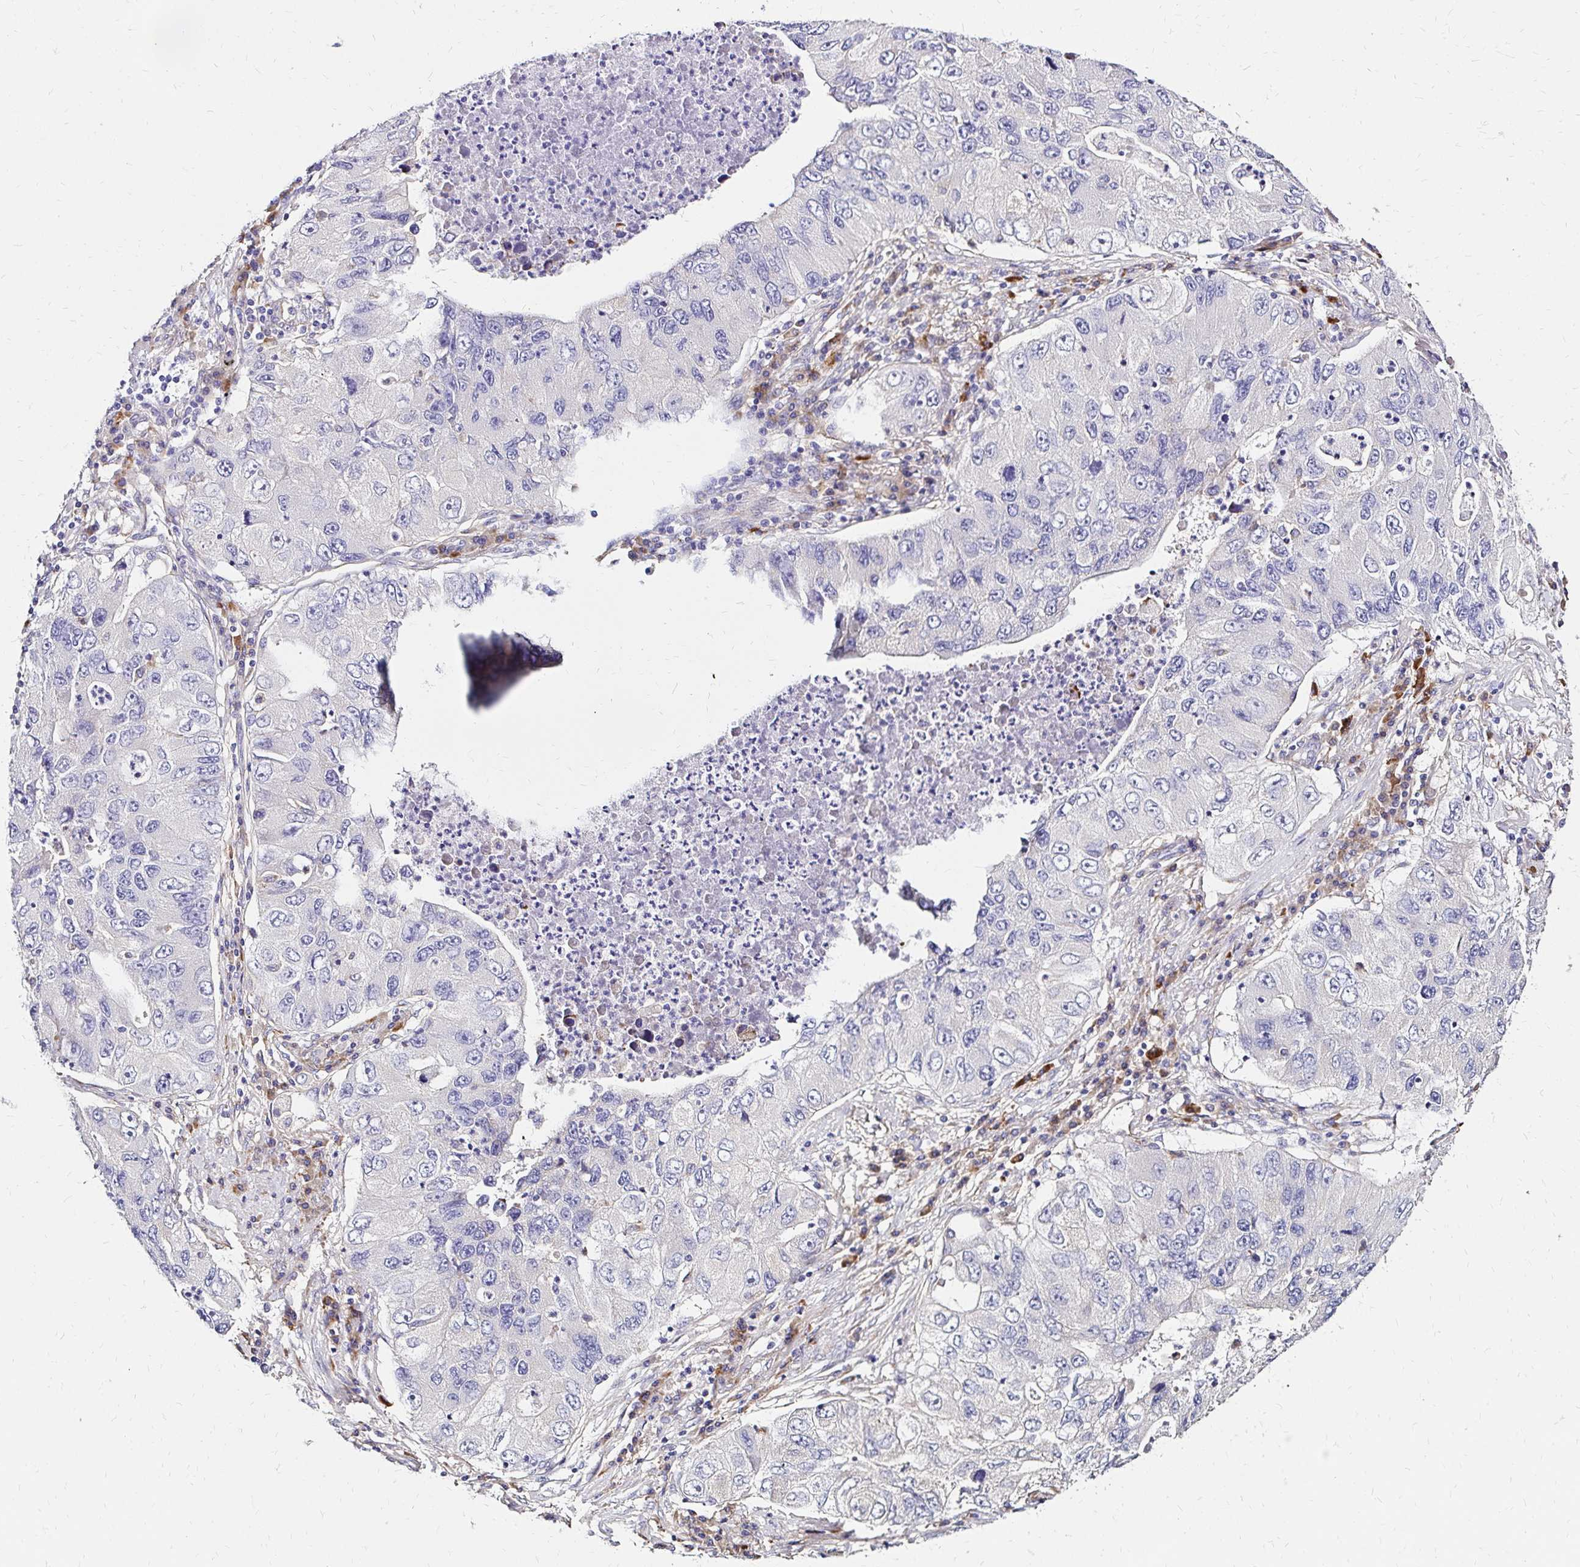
{"staining": {"intensity": "negative", "quantity": "none", "location": "none"}, "tissue": "lung cancer", "cell_type": "Tumor cells", "image_type": "cancer", "snomed": [{"axis": "morphology", "description": "Adenocarcinoma, NOS"}, {"axis": "morphology", "description": "Adenocarcinoma, metastatic, NOS"}, {"axis": "topography", "description": "Lymph node"}, {"axis": "topography", "description": "Lung"}], "caption": "Immunohistochemistry (IHC) micrograph of neoplastic tissue: metastatic adenocarcinoma (lung) stained with DAB exhibits no significant protein expression in tumor cells.", "gene": "PRIMA1", "patient": {"sex": "female", "age": 54}}